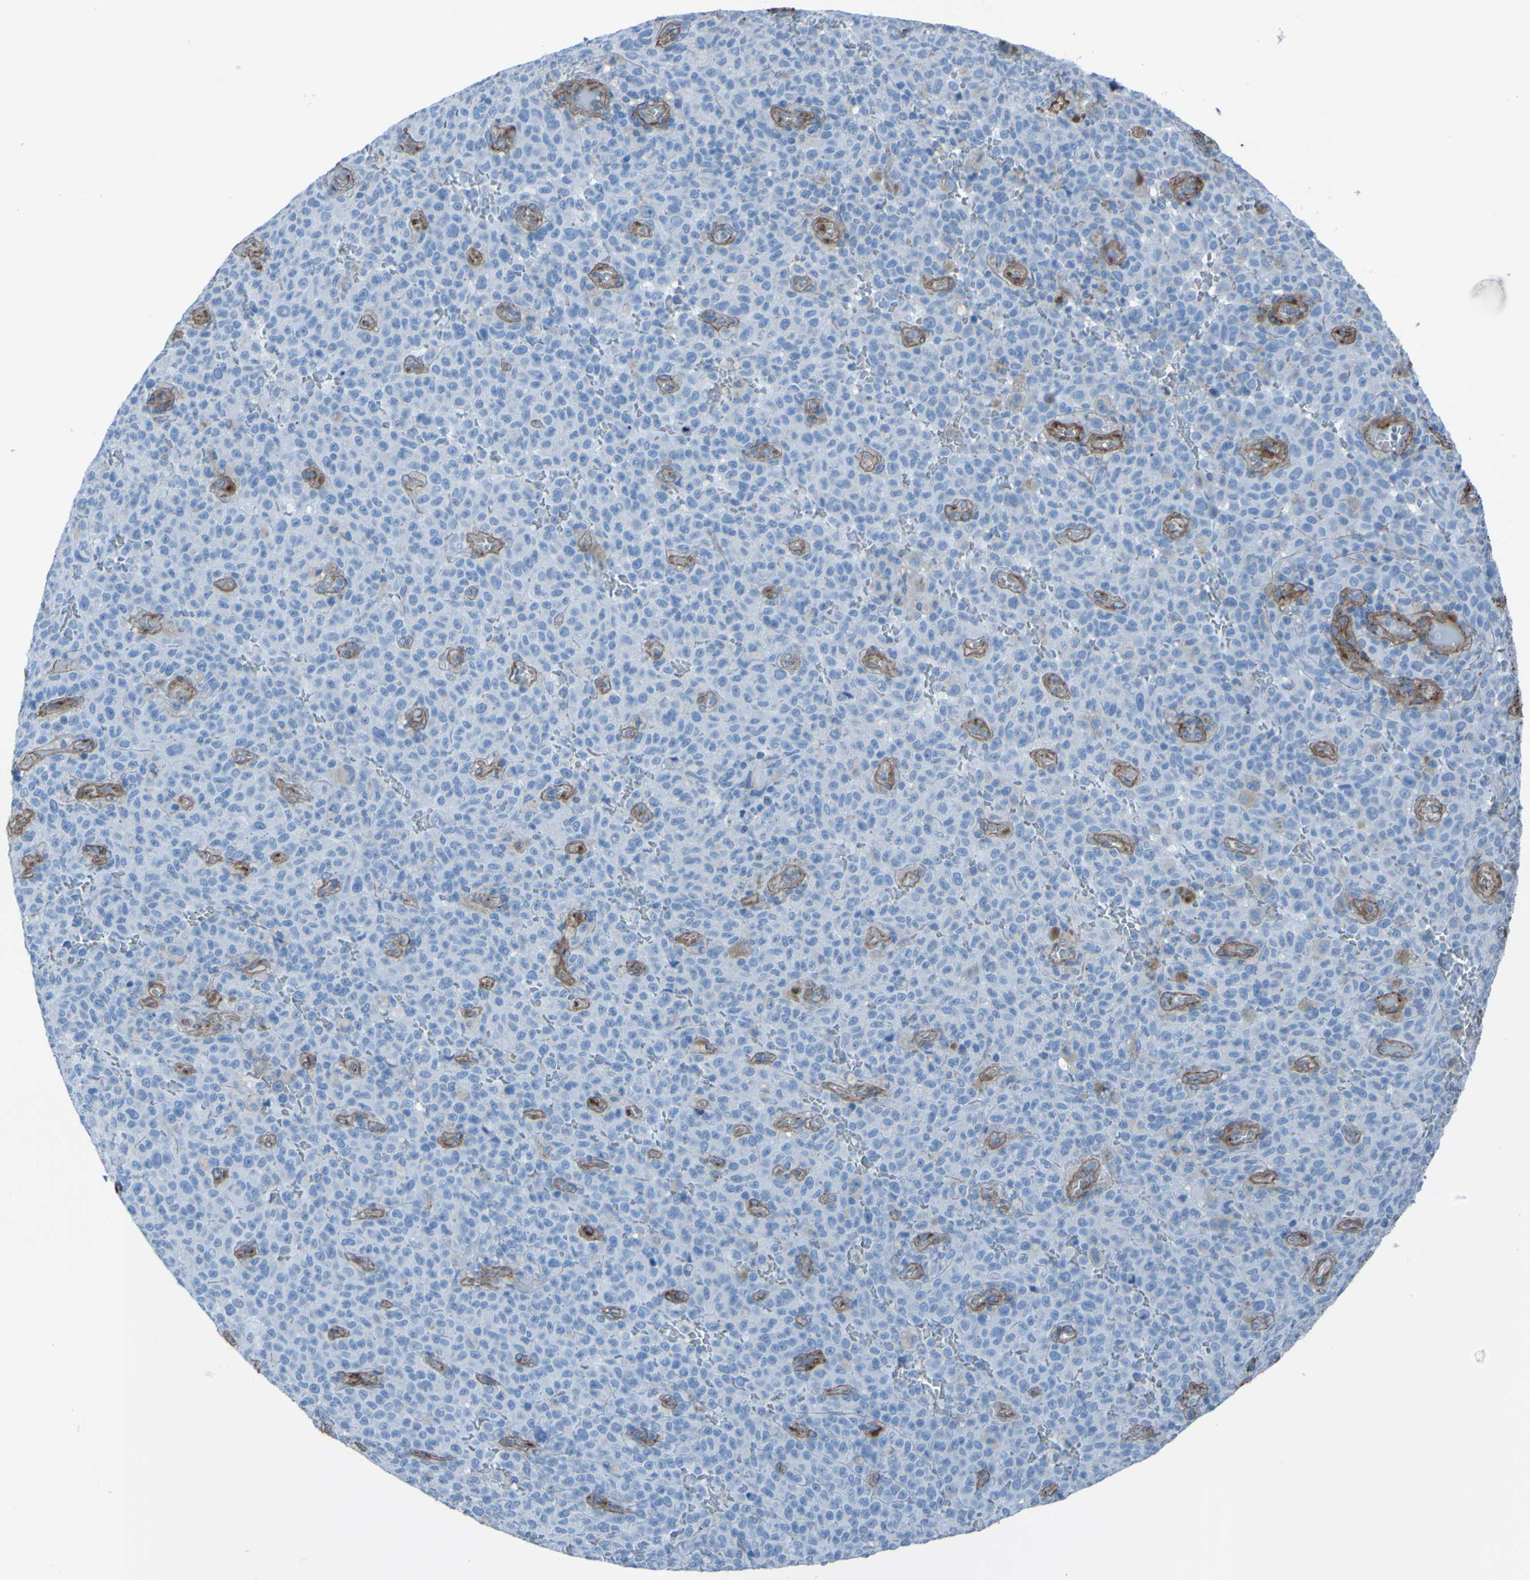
{"staining": {"intensity": "negative", "quantity": "none", "location": "none"}, "tissue": "melanoma", "cell_type": "Tumor cells", "image_type": "cancer", "snomed": [{"axis": "morphology", "description": "Malignant melanoma, NOS"}, {"axis": "topography", "description": "Skin"}], "caption": "Tumor cells are negative for protein expression in human melanoma. Brightfield microscopy of immunohistochemistry stained with DAB (3,3'-diaminobenzidine) (brown) and hematoxylin (blue), captured at high magnification.", "gene": "COL4A2", "patient": {"sex": "female", "age": 82}}